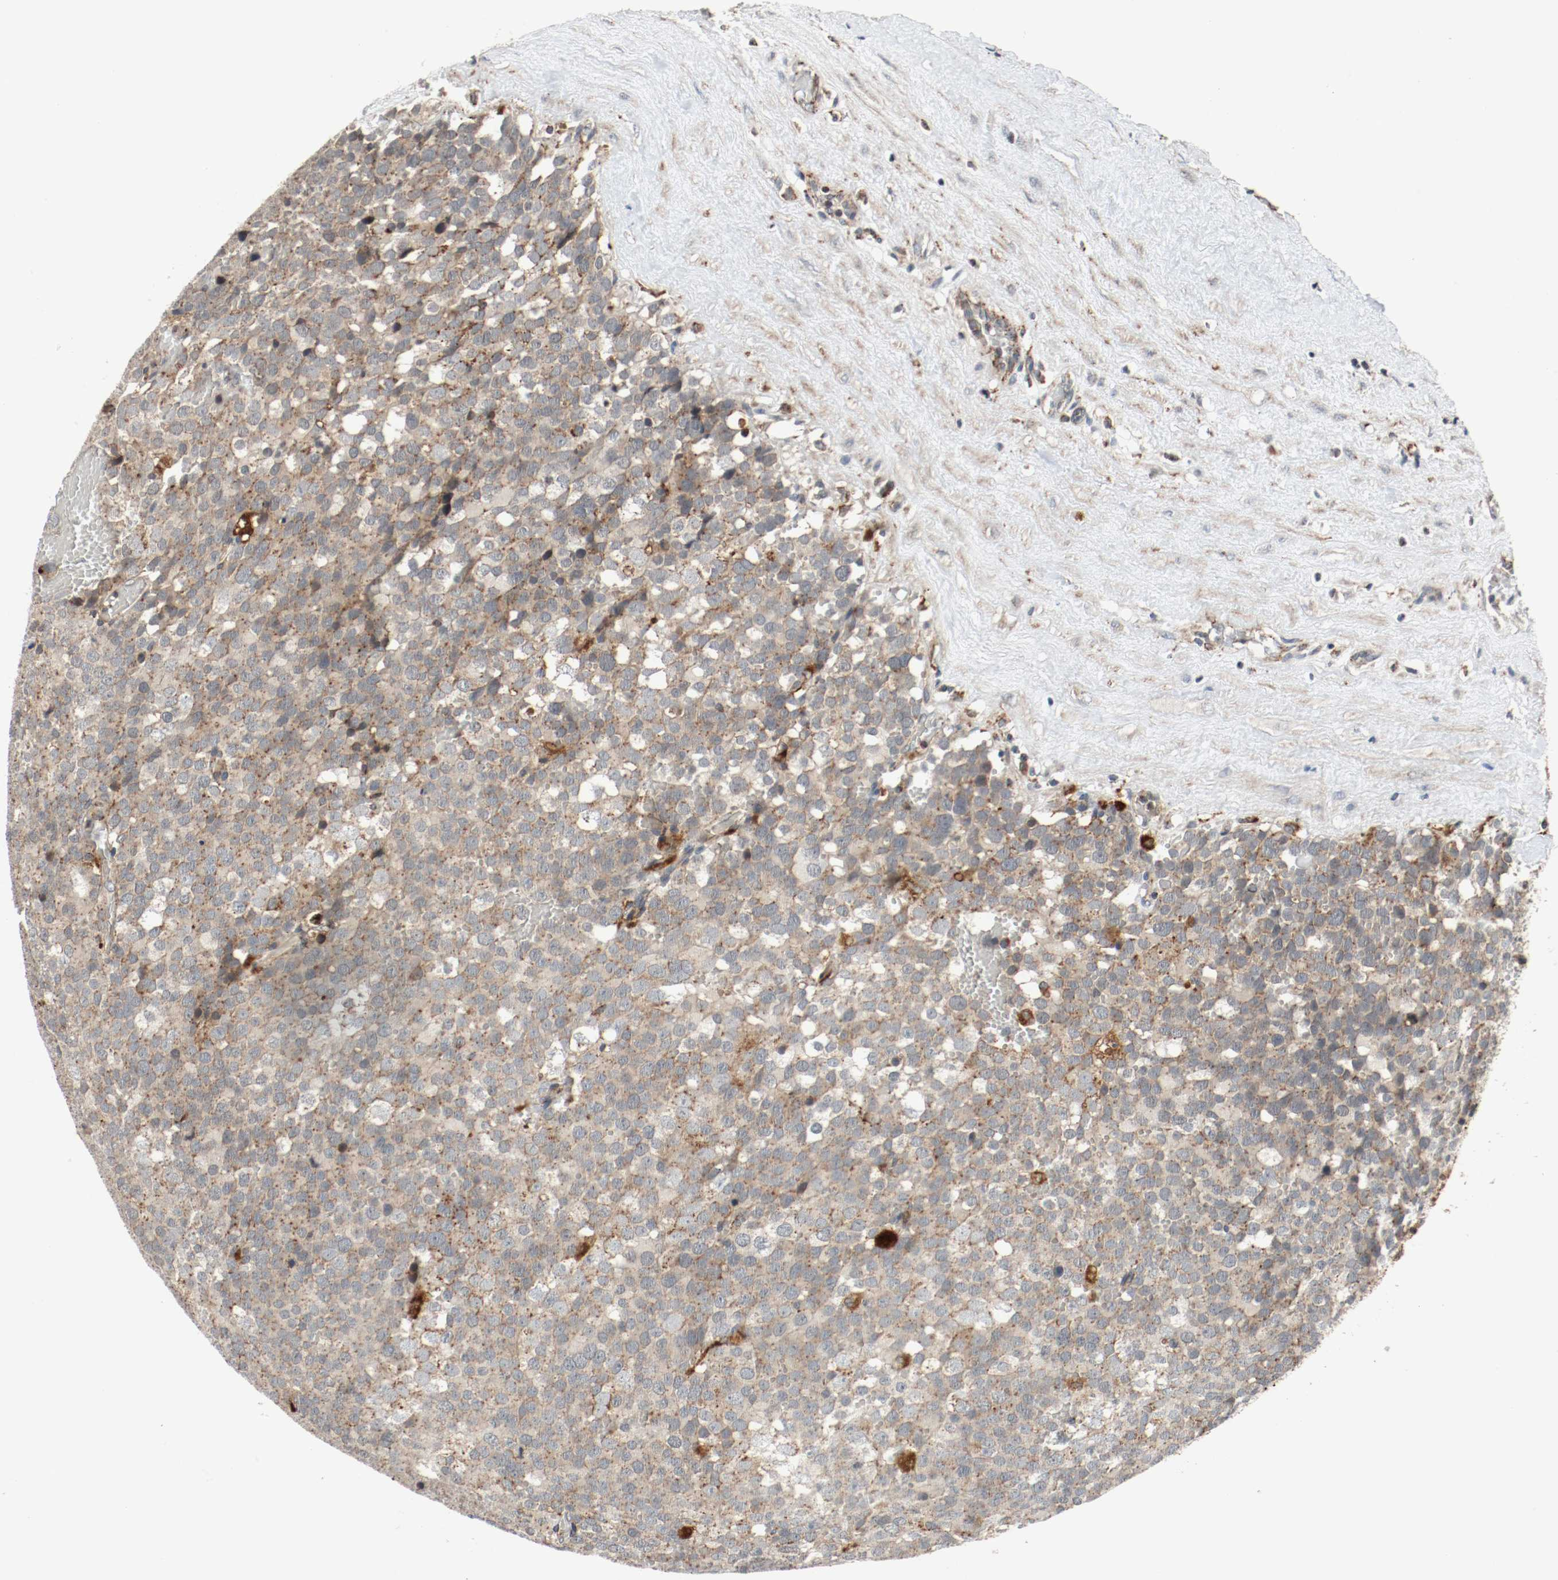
{"staining": {"intensity": "moderate", "quantity": ">75%", "location": "cytoplasmic/membranous"}, "tissue": "testis cancer", "cell_type": "Tumor cells", "image_type": "cancer", "snomed": [{"axis": "morphology", "description": "Seminoma, NOS"}, {"axis": "topography", "description": "Testis"}], "caption": "A medium amount of moderate cytoplasmic/membranous staining is identified in approximately >75% of tumor cells in seminoma (testis) tissue. The staining was performed using DAB, with brown indicating positive protein expression. Nuclei are stained blue with hematoxylin.", "gene": "LAMP2", "patient": {"sex": "male", "age": 71}}